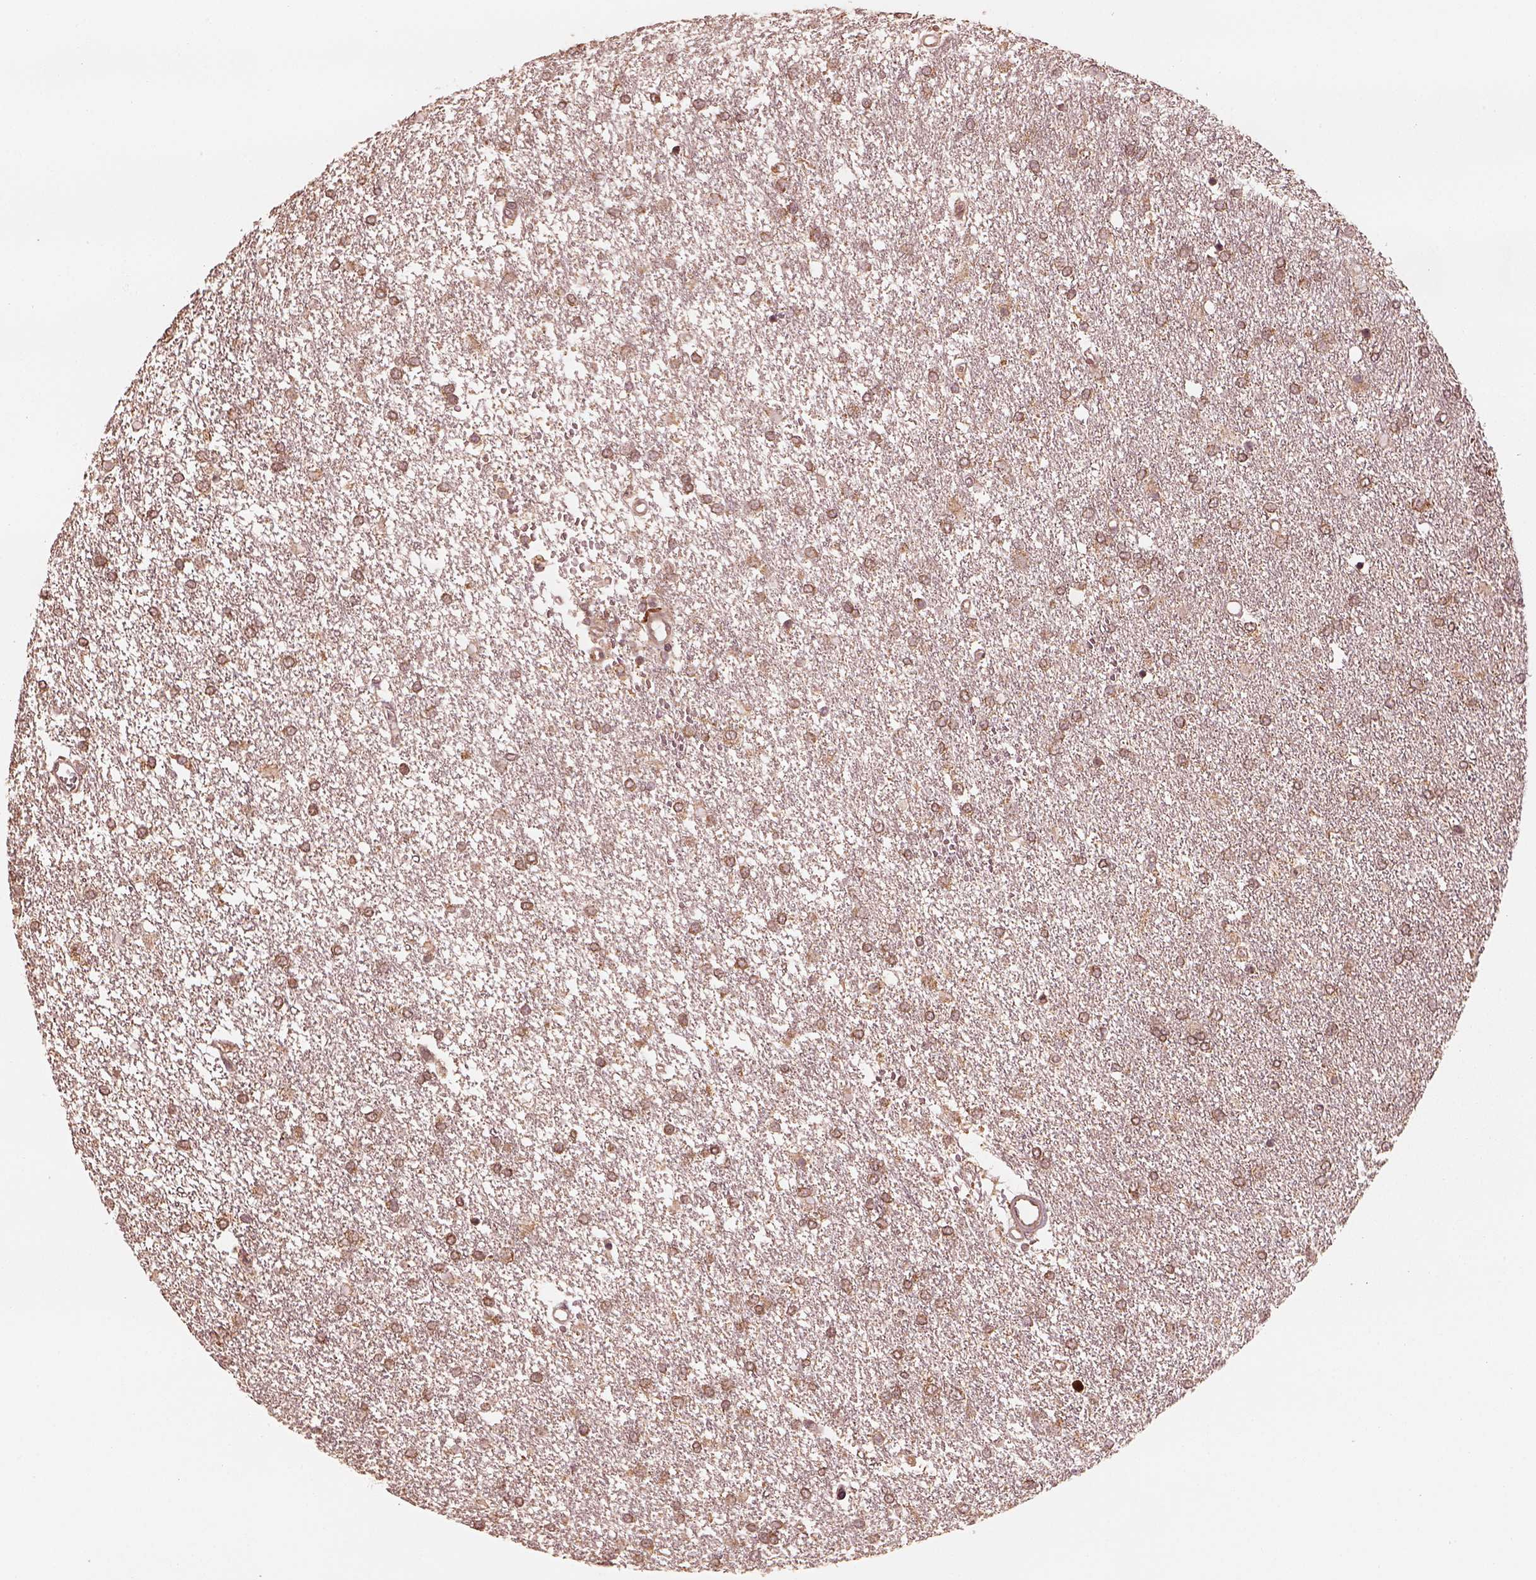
{"staining": {"intensity": "moderate", "quantity": ">75%", "location": "cytoplasmic/membranous"}, "tissue": "glioma", "cell_type": "Tumor cells", "image_type": "cancer", "snomed": [{"axis": "morphology", "description": "Glioma, malignant, High grade"}, {"axis": "topography", "description": "Brain"}], "caption": "Protein staining of glioma tissue shows moderate cytoplasmic/membranous positivity in approximately >75% of tumor cells.", "gene": "DNAJC25", "patient": {"sex": "female", "age": 61}}